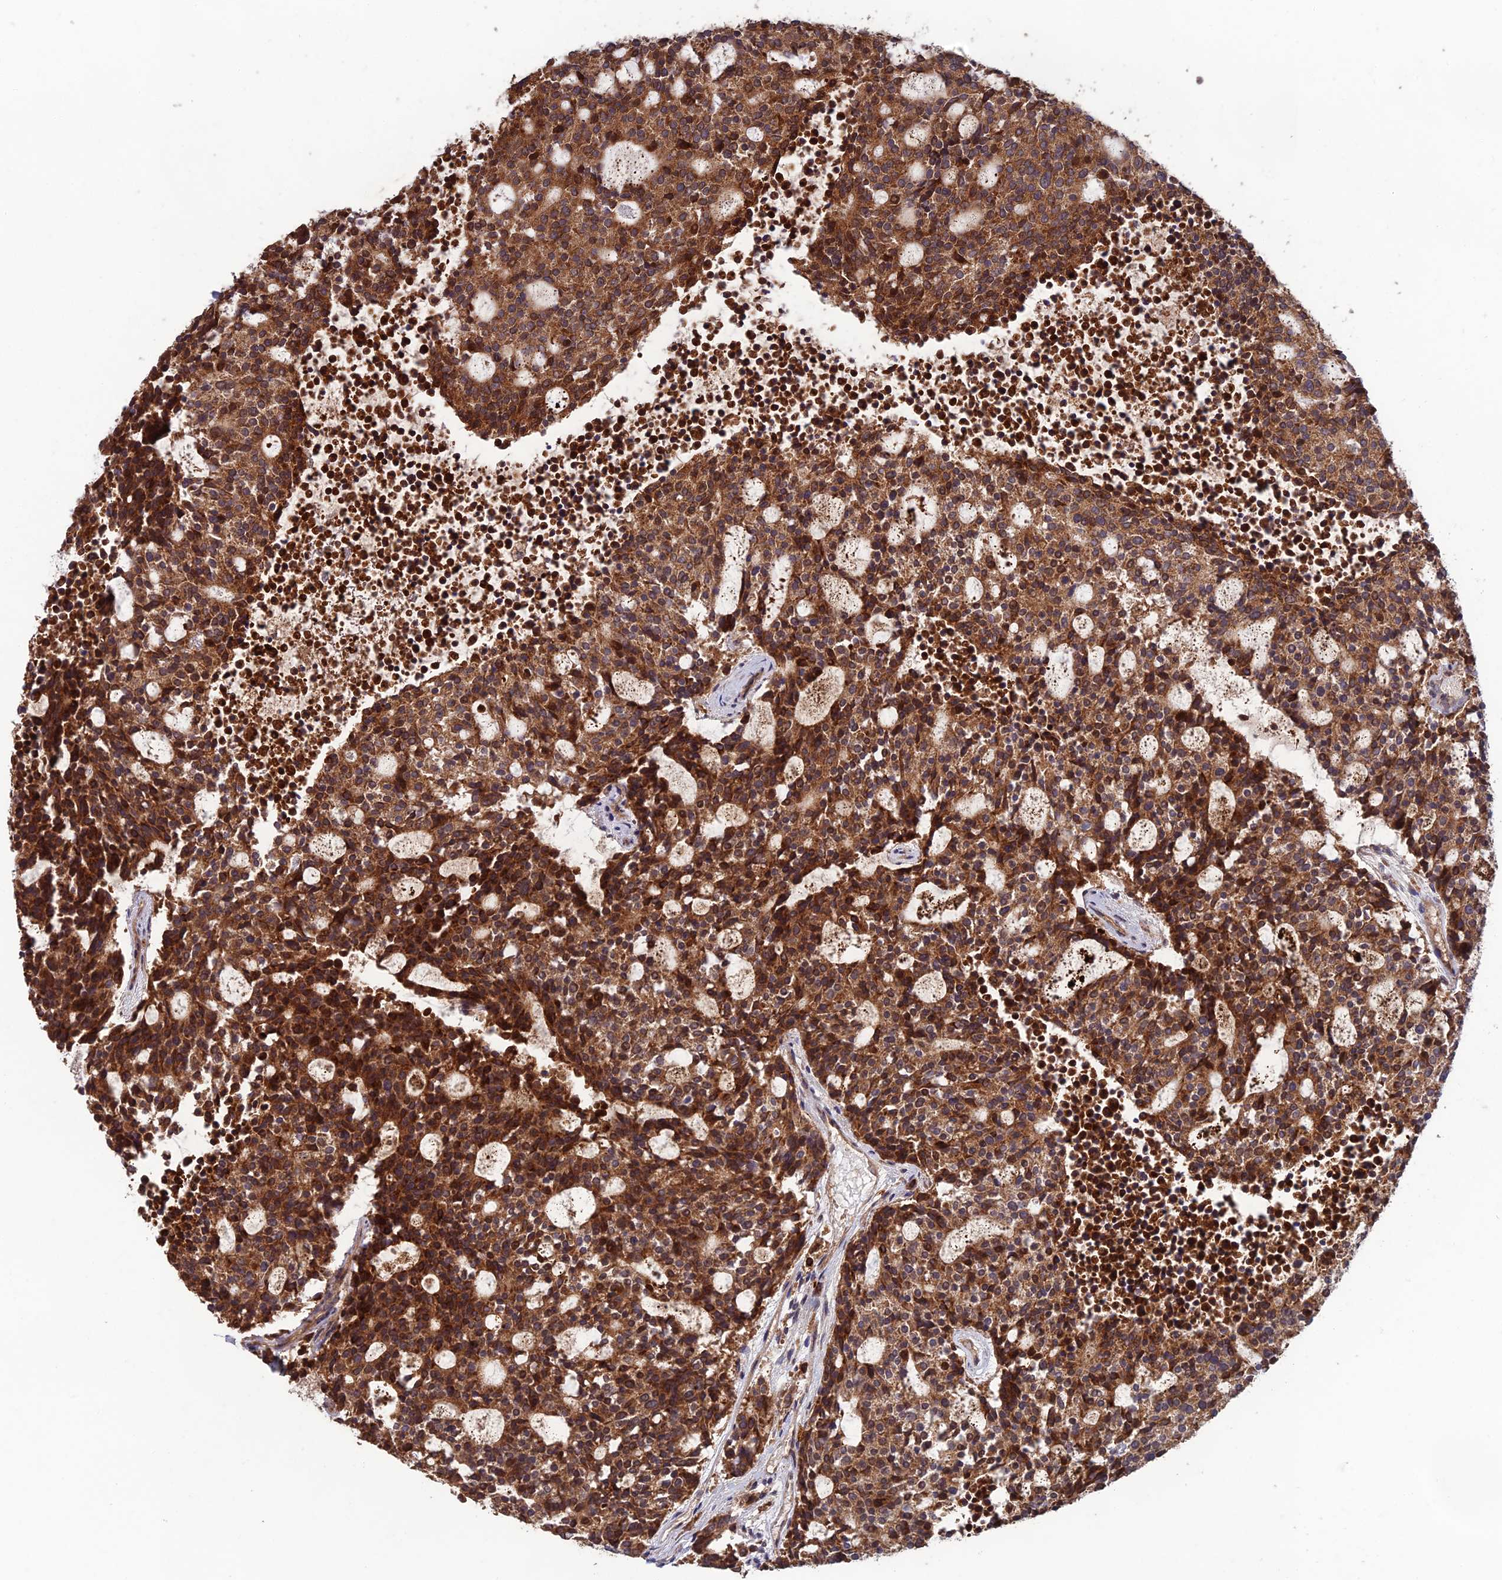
{"staining": {"intensity": "strong", "quantity": ">75%", "location": "cytoplasmic/membranous"}, "tissue": "carcinoid", "cell_type": "Tumor cells", "image_type": "cancer", "snomed": [{"axis": "morphology", "description": "Carcinoid, malignant, NOS"}, {"axis": "topography", "description": "Pancreas"}], "caption": "Carcinoid tissue exhibits strong cytoplasmic/membranous expression in approximately >75% of tumor cells, visualized by immunohistochemistry. The staining is performed using DAB (3,3'-diaminobenzidine) brown chromogen to label protein expression. The nuclei are counter-stained blue using hematoxylin.", "gene": "SHISA5", "patient": {"sex": "female", "age": 54}}